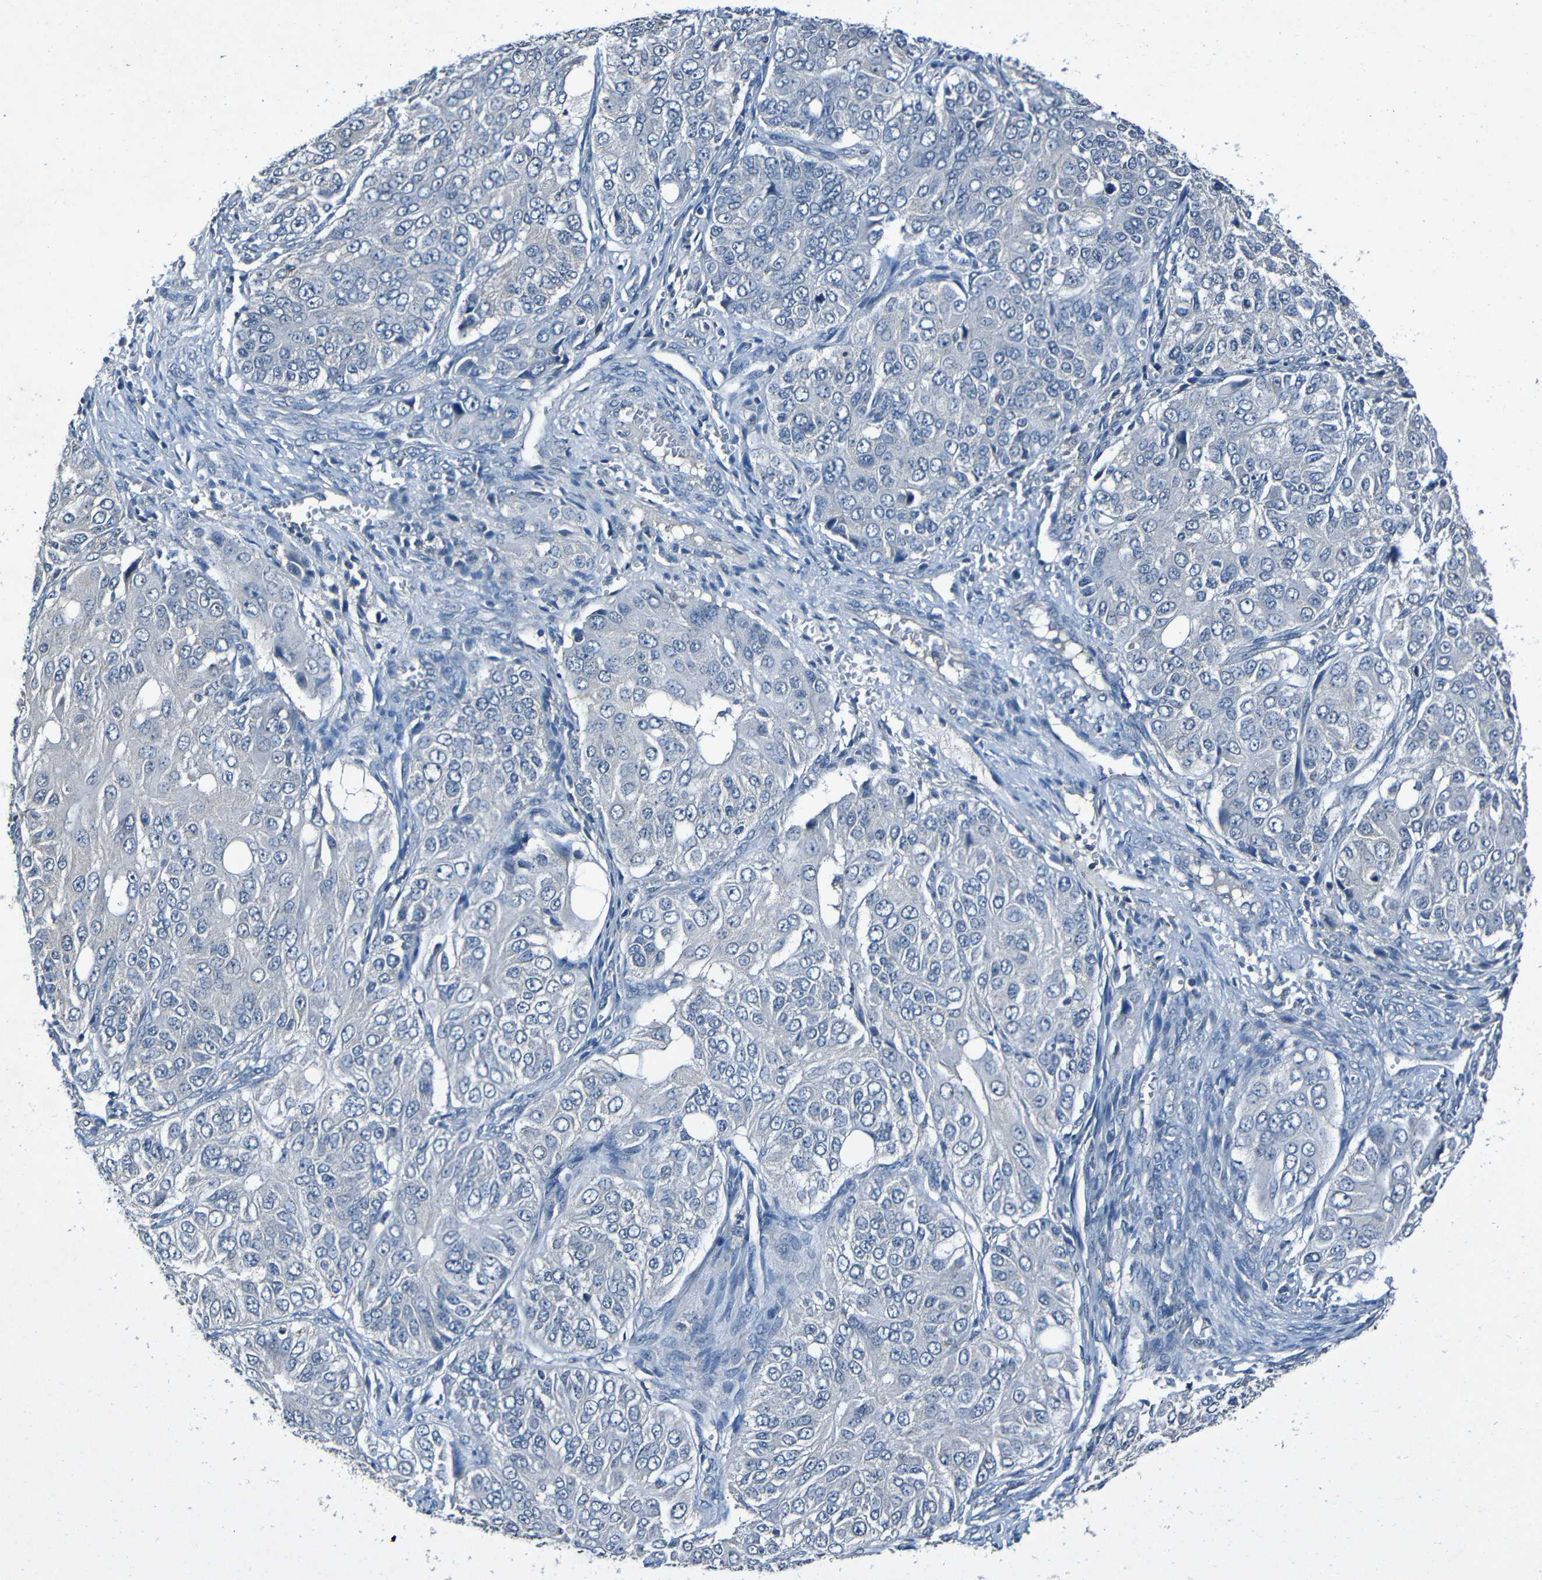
{"staining": {"intensity": "negative", "quantity": "none", "location": "none"}, "tissue": "ovarian cancer", "cell_type": "Tumor cells", "image_type": "cancer", "snomed": [{"axis": "morphology", "description": "Carcinoma, endometroid"}, {"axis": "topography", "description": "Ovary"}], "caption": "IHC of human ovarian endometroid carcinoma displays no staining in tumor cells. The staining was performed using DAB to visualize the protein expression in brown, while the nuclei were stained in blue with hematoxylin (Magnification: 20x).", "gene": "LRRC70", "patient": {"sex": "female", "age": 51}}